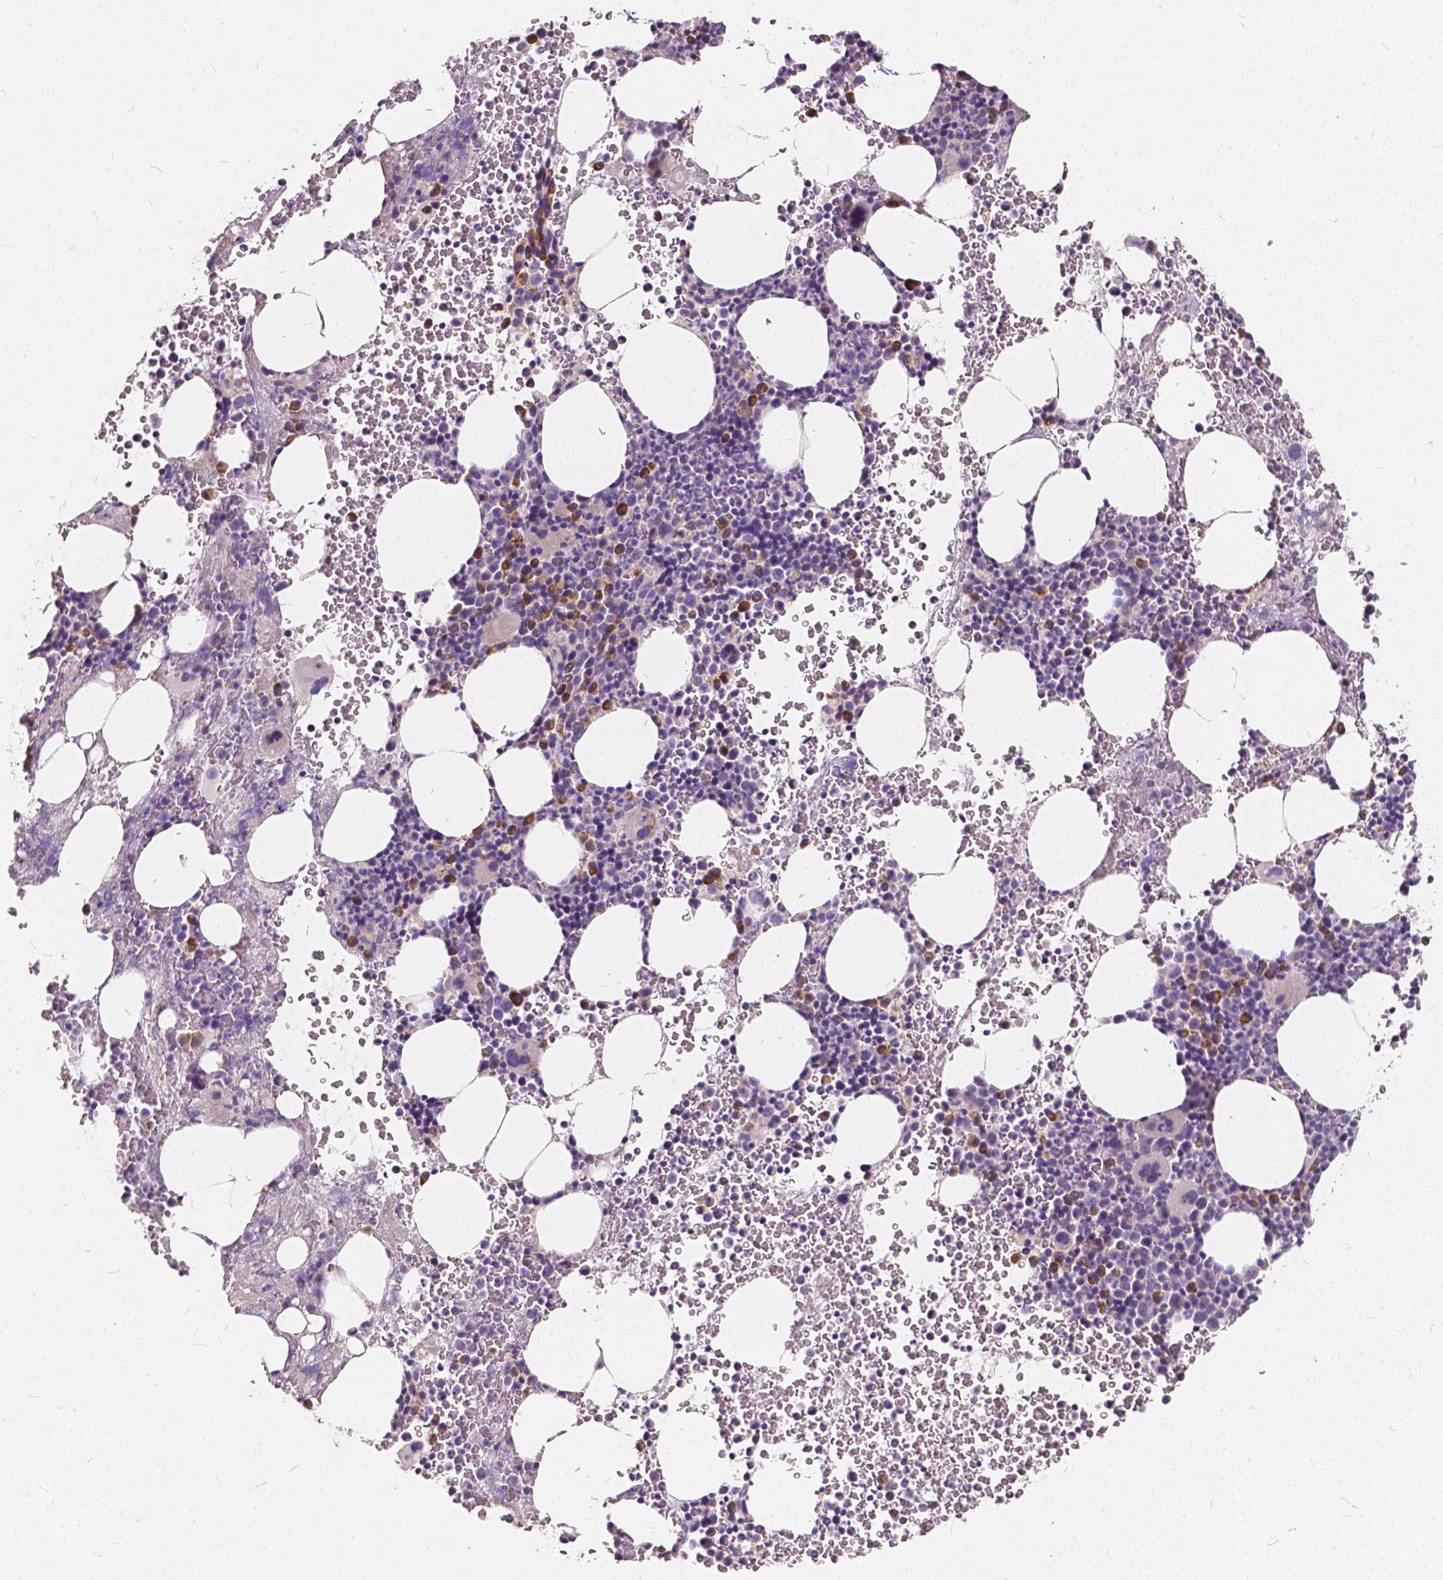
{"staining": {"intensity": "strong", "quantity": "<25%", "location": "cytoplasmic/membranous"}, "tissue": "bone marrow", "cell_type": "Hematopoietic cells", "image_type": "normal", "snomed": [{"axis": "morphology", "description": "Normal tissue, NOS"}, {"axis": "topography", "description": "Bone marrow"}], "caption": "A brown stain shows strong cytoplasmic/membranous expression of a protein in hematopoietic cells of normal human bone marrow.", "gene": "SLC7A8", "patient": {"sex": "female", "age": 56}}